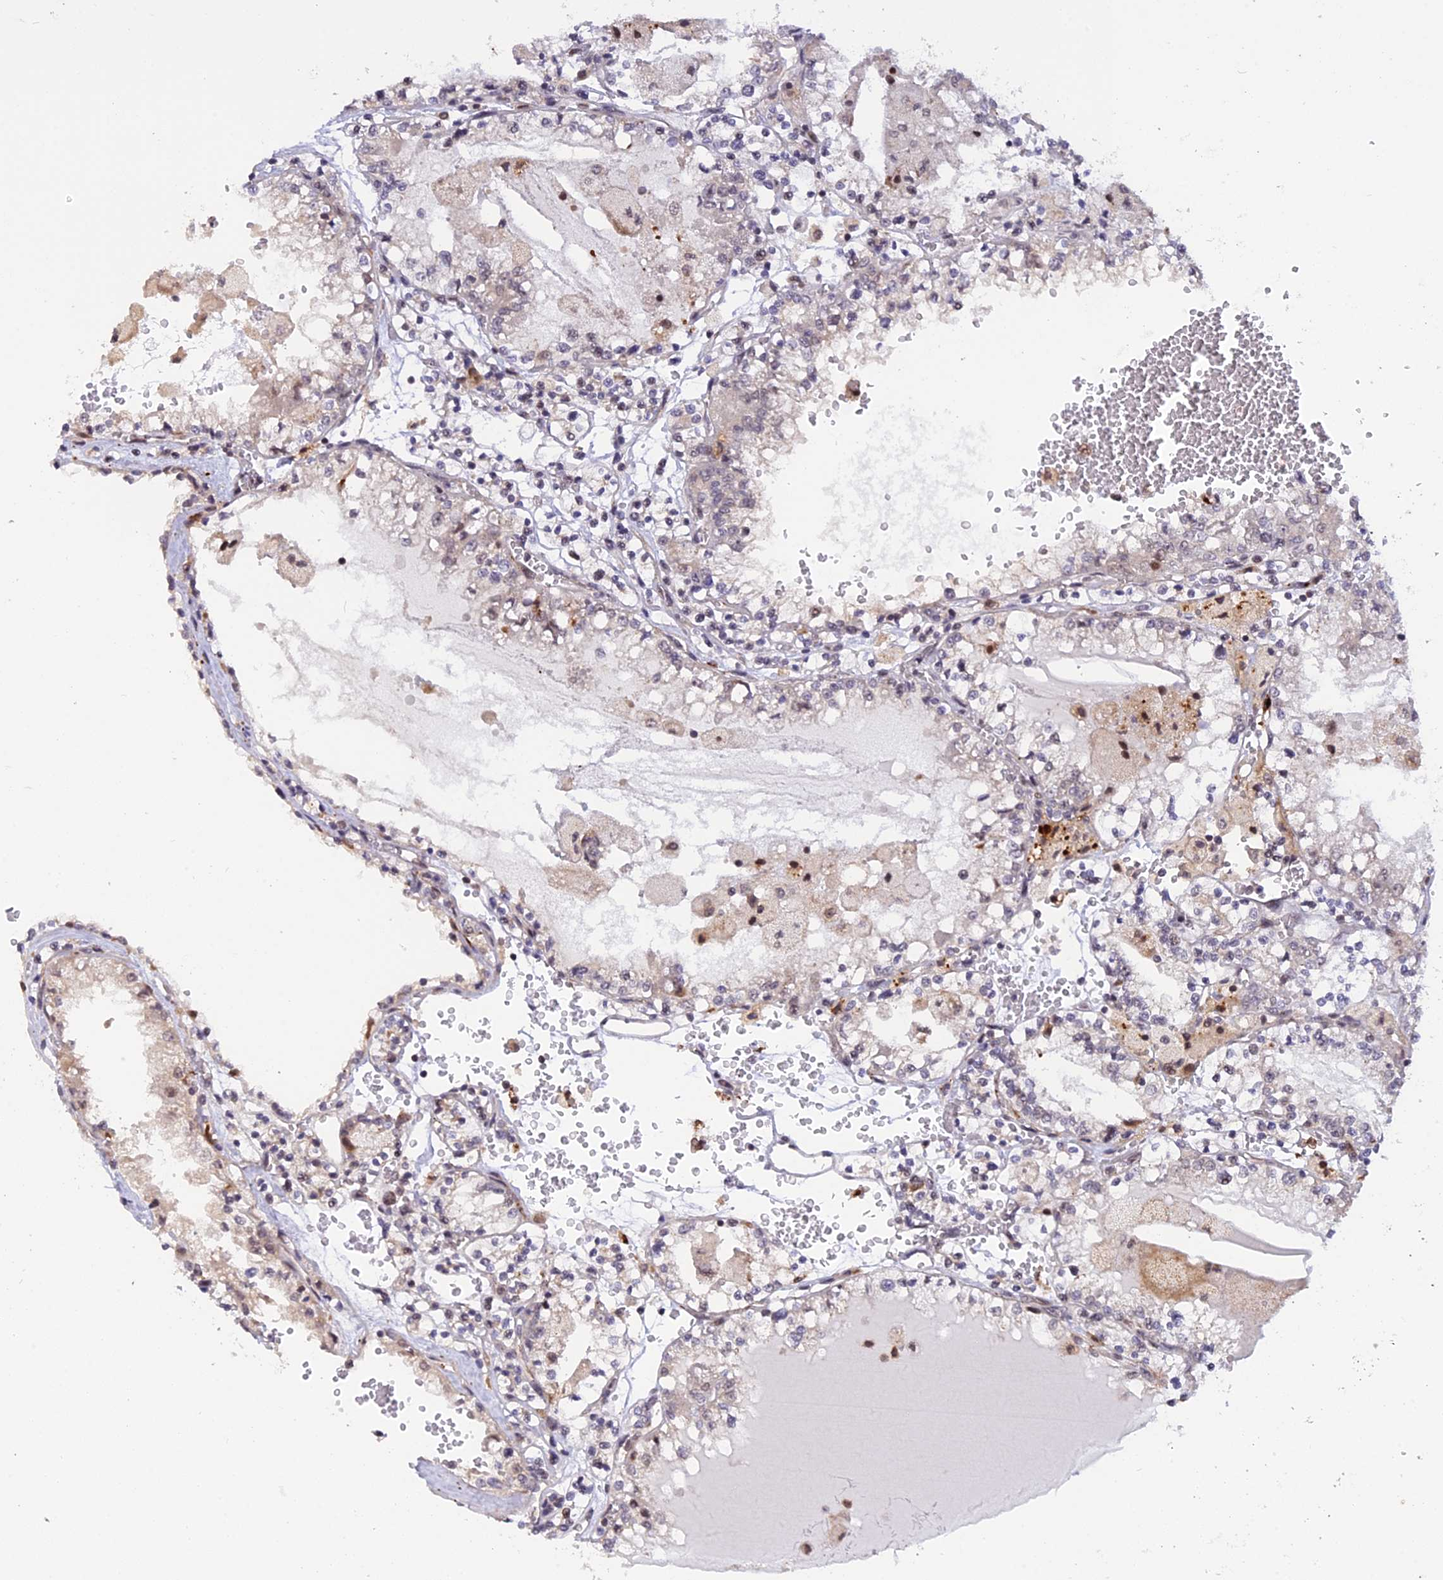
{"staining": {"intensity": "negative", "quantity": "none", "location": "none"}, "tissue": "renal cancer", "cell_type": "Tumor cells", "image_type": "cancer", "snomed": [{"axis": "morphology", "description": "Adenocarcinoma, NOS"}, {"axis": "topography", "description": "Kidney"}], "caption": "Image shows no protein expression in tumor cells of renal cancer tissue. (DAB (3,3'-diaminobenzidine) immunohistochemistry, high magnification).", "gene": "POLR2C", "patient": {"sex": "female", "age": 56}}